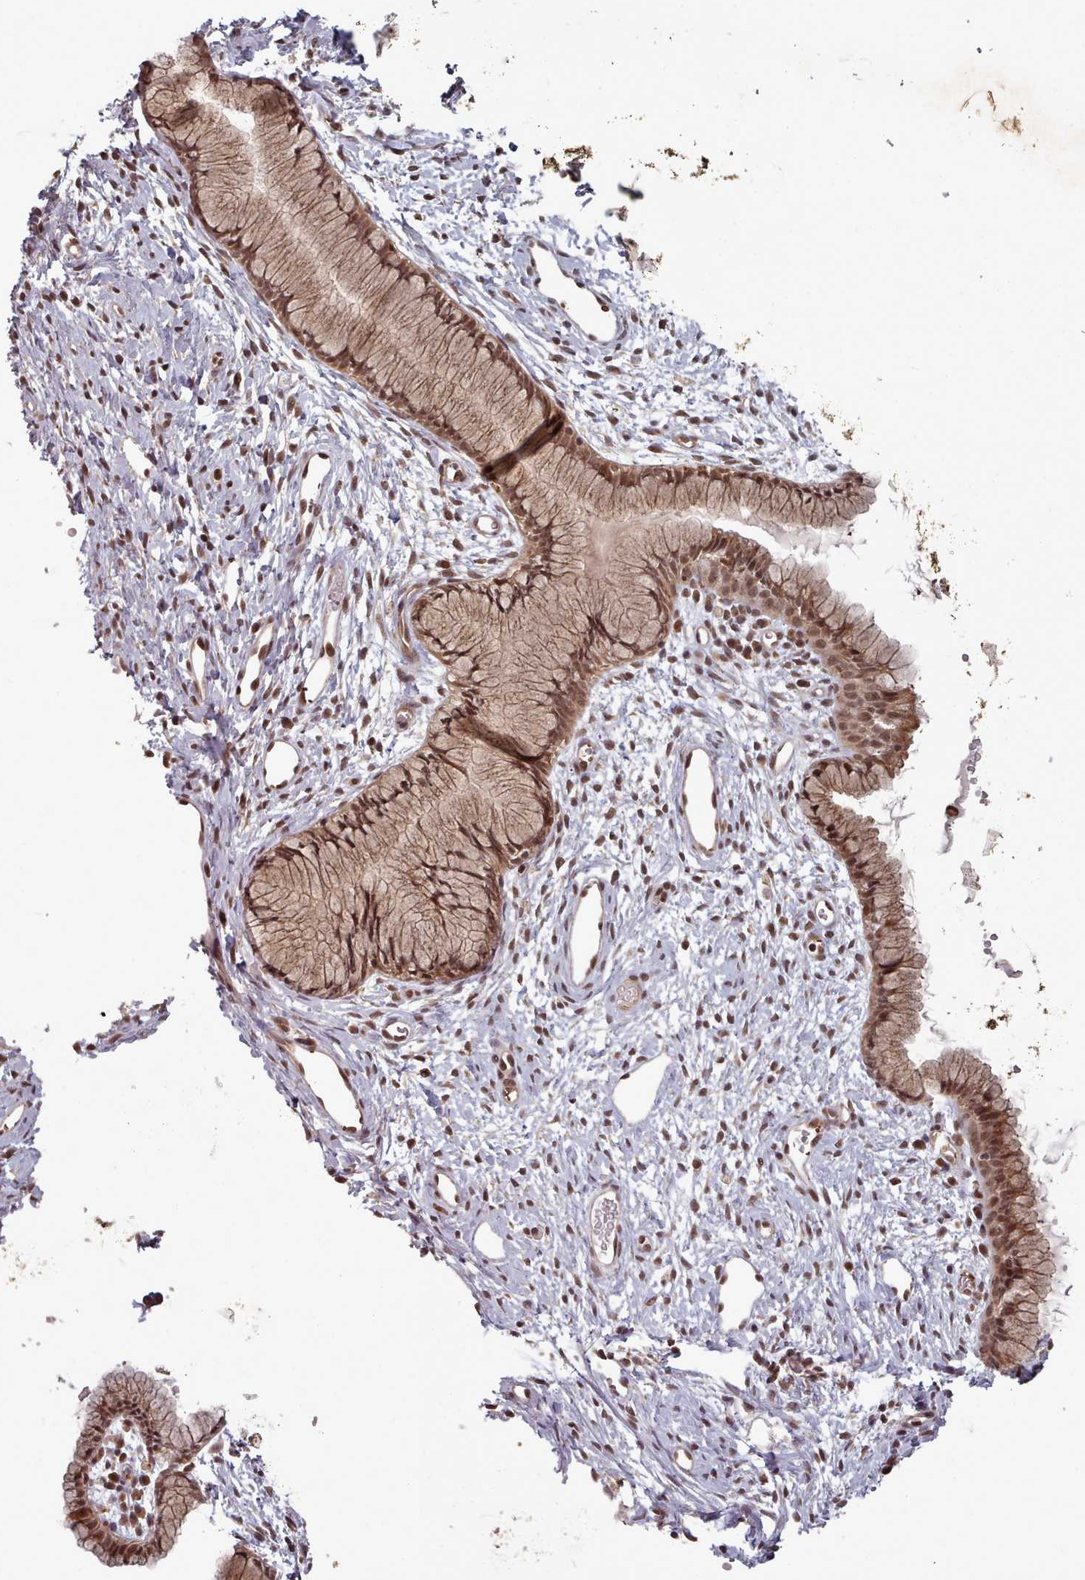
{"staining": {"intensity": "moderate", "quantity": ">75%", "location": "cytoplasmic/membranous,nuclear"}, "tissue": "cervix", "cell_type": "Glandular cells", "image_type": "normal", "snomed": [{"axis": "morphology", "description": "Normal tissue, NOS"}, {"axis": "topography", "description": "Cervix"}], "caption": "Immunohistochemical staining of unremarkable cervix demonstrates moderate cytoplasmic/membranous,nuclear protein staining in approximately >75% of glandular cells. (Brightfield microscopy of DAB IHC at high magnification).", "gene": "DHX8", "patient": {"sex": "female", "age": 42}}